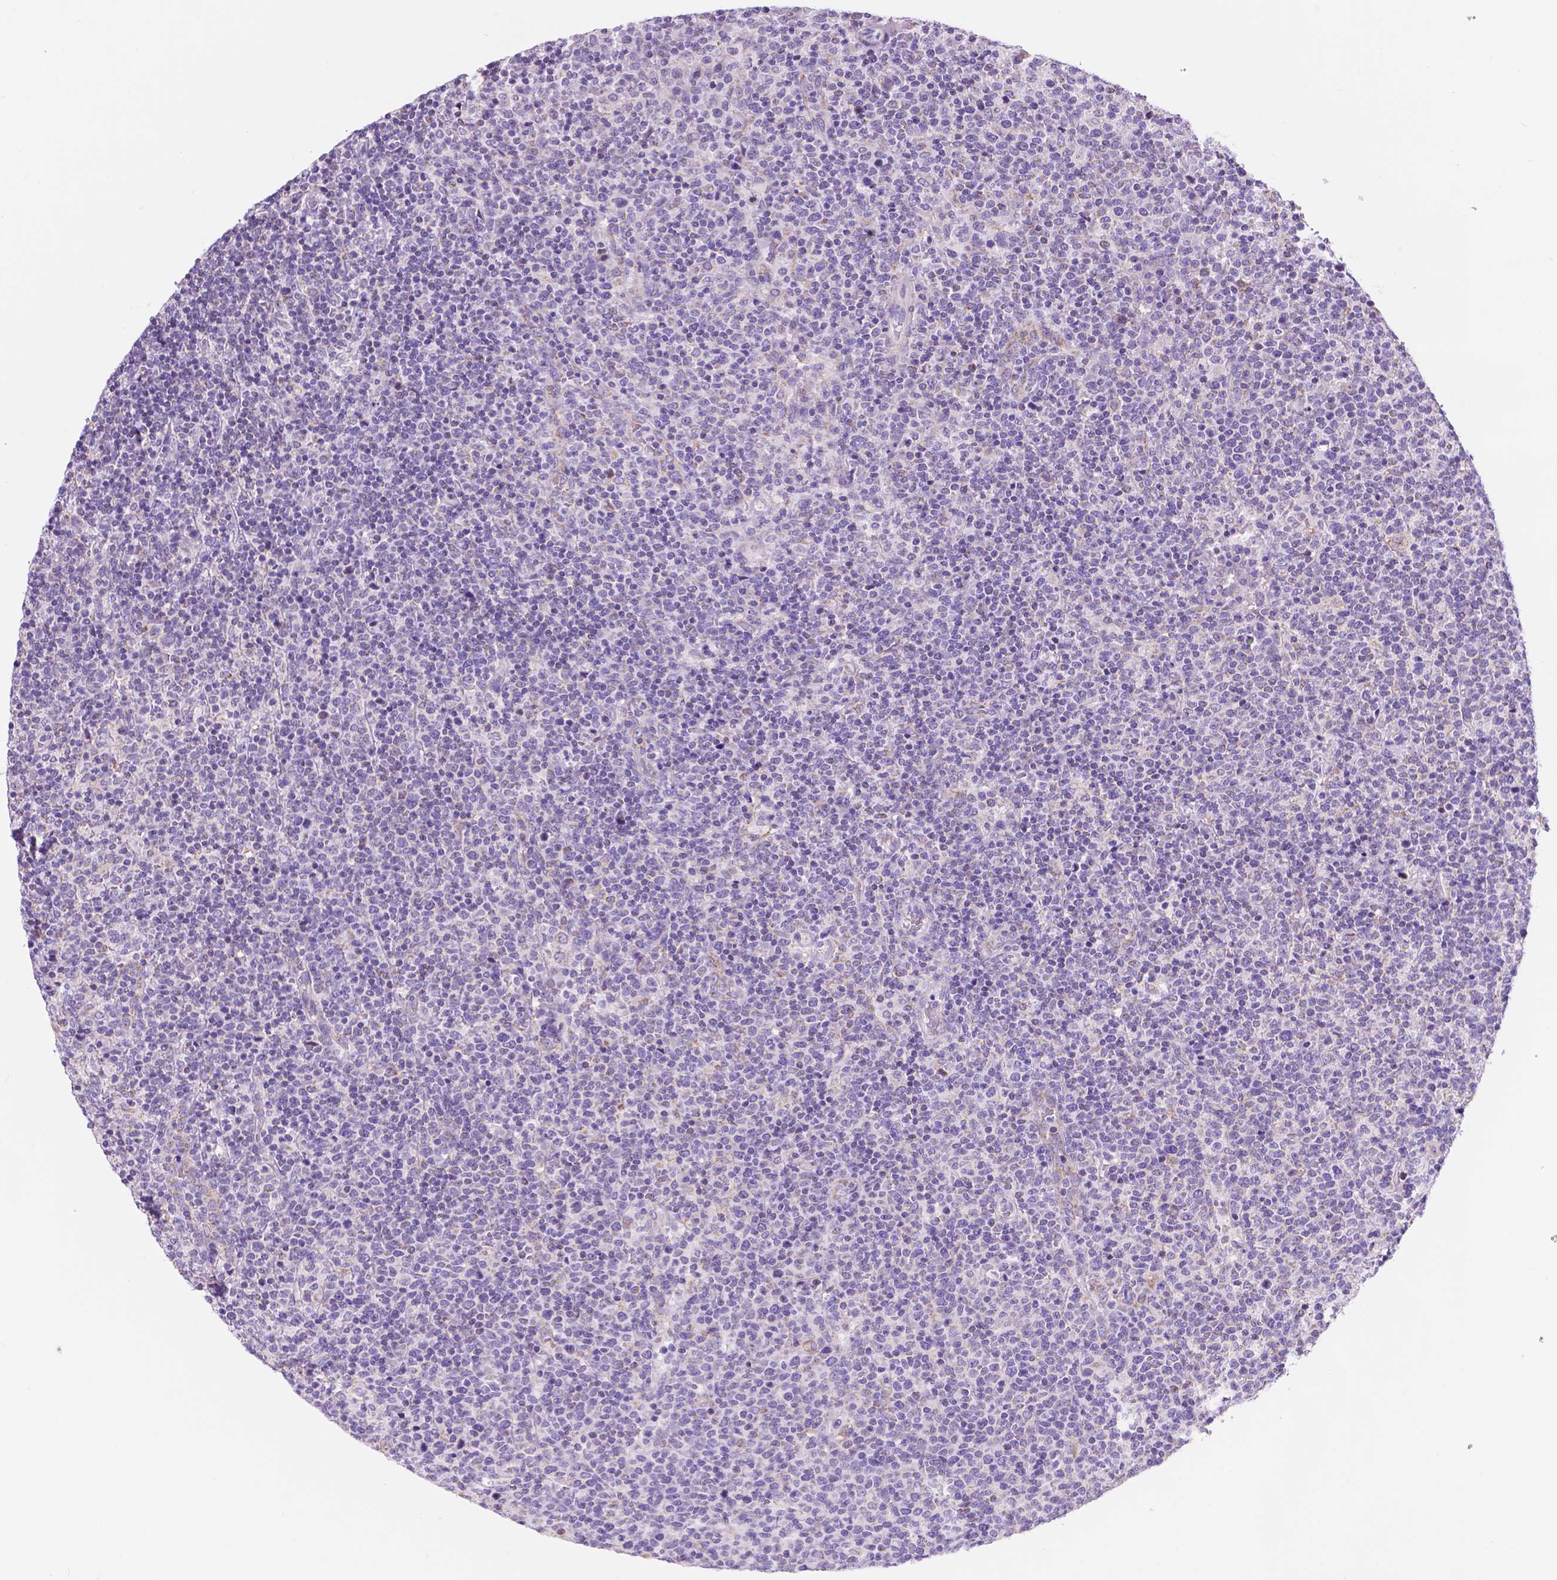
{"staining": {"intensity": "negative", "quantity": "none", "location": "none"}, "tissue": "lymphoma", "cell_type": "Tumor cells", "image_type": "cancer", "snomed": [{"axis": "morphology", "description": "Malignant lymphoma, non-Hodgkin's type, High grade"}, {"axis": "topography", "description": "Lymph node"}], "caption": "This micrograph is of lymphoma stained with immunohistochemistry to label a protein in brown with the nuclei are counter-stained blue. There is no positivity in tumor cells.", "gene": "TRPV5", "patient": {"sex": "male", "age": 61}}